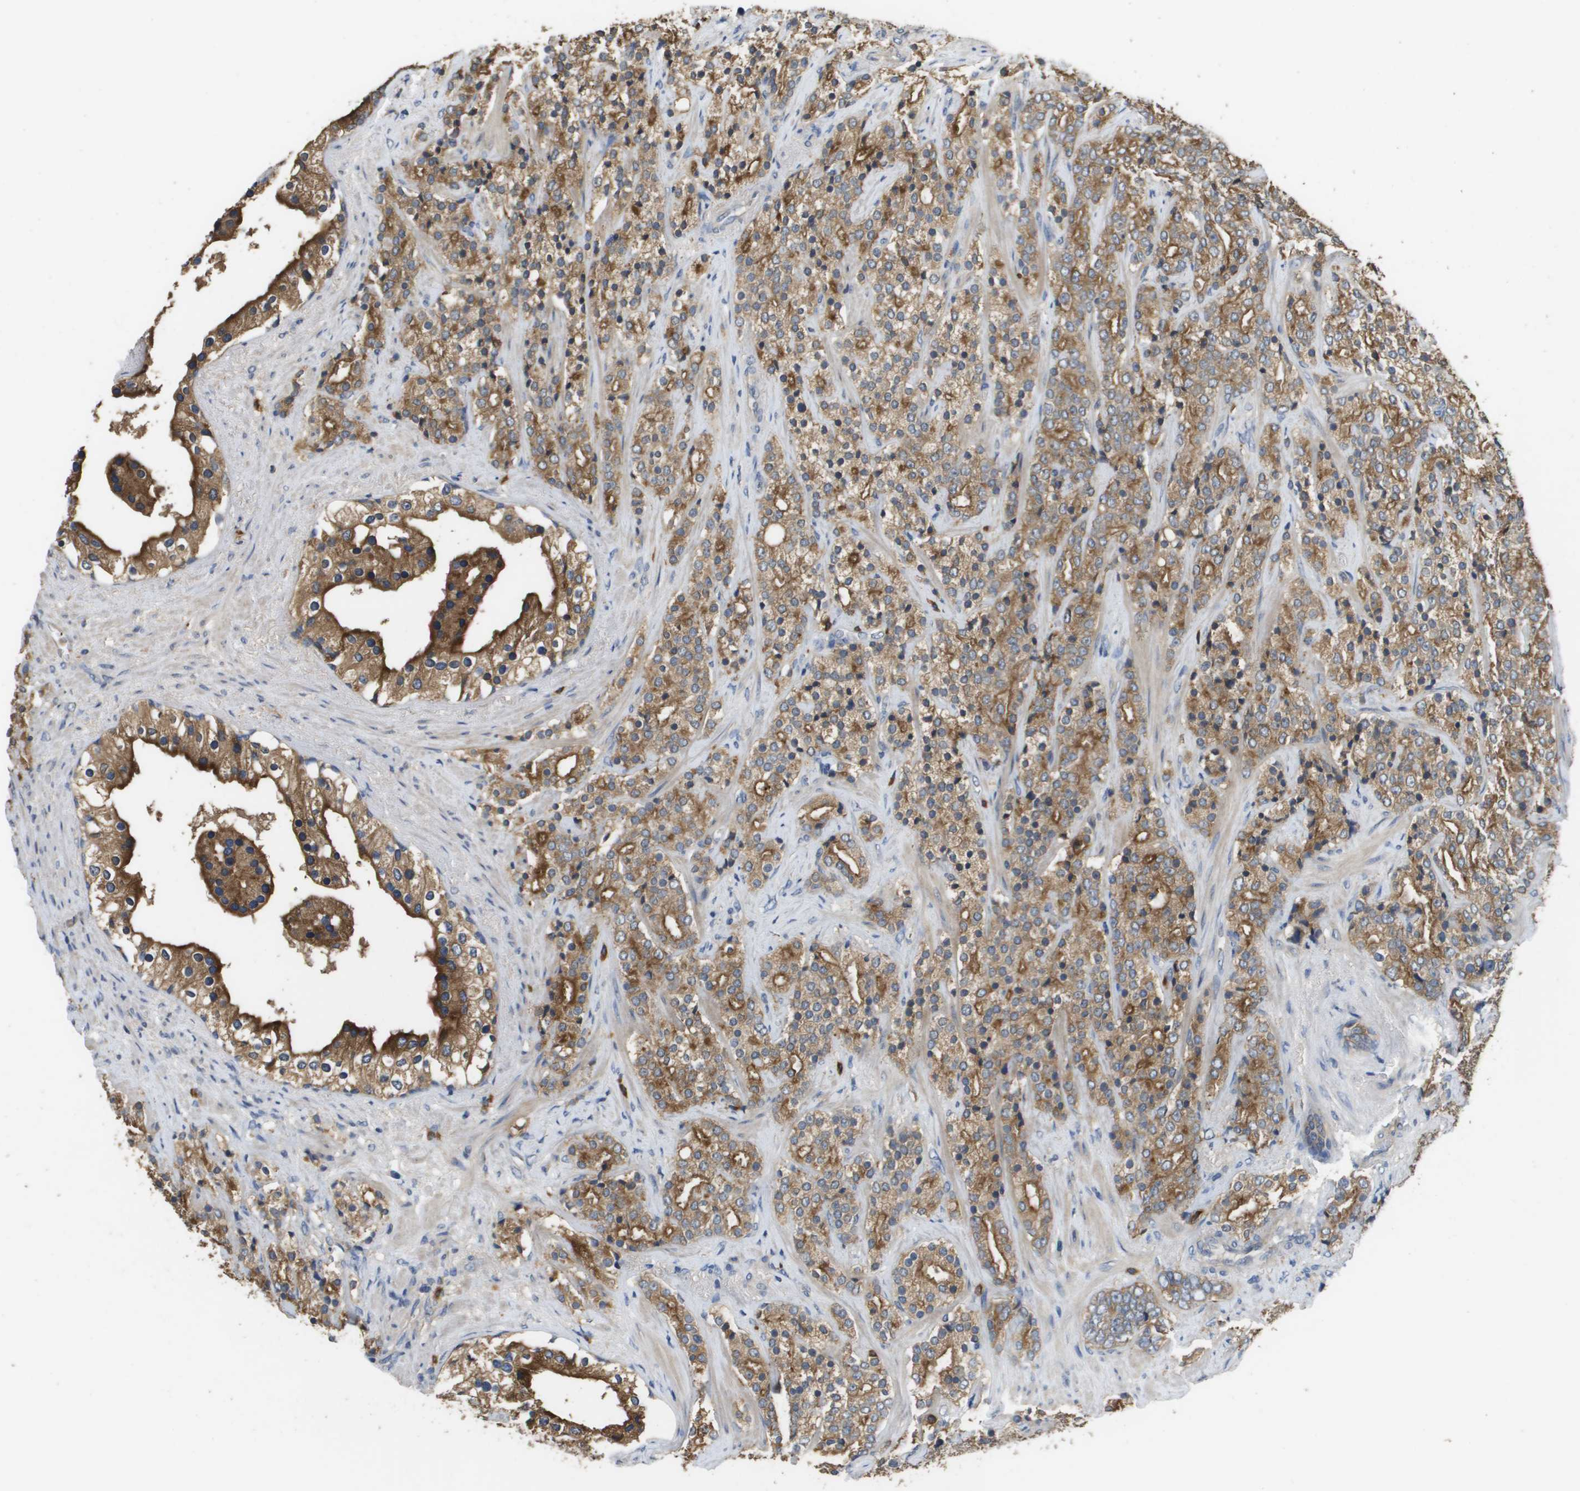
{"staining": {"intensity": "moderate", "quantity": ">75%", "location": "cytoplasmic/membranous"}, "tissue": "prostate cancer", "cell_type": "Tumor cells", "image_type": "cancer", "snomed": [{"axis": "morphology", "description": "Adenocarcinoma, High grade"}, {"axis": "topography", "description": "Prostate"}], "caption": "This micrograph exhibits immunohistochemistry staining of human high-grade adenocarcinoma (prostate), with medium moderate cytoplasmic/membranous staining in approximately >75% of tumor cells.", "gene": "RAB27B", "patient": {"sex": "male", "age": 71}}